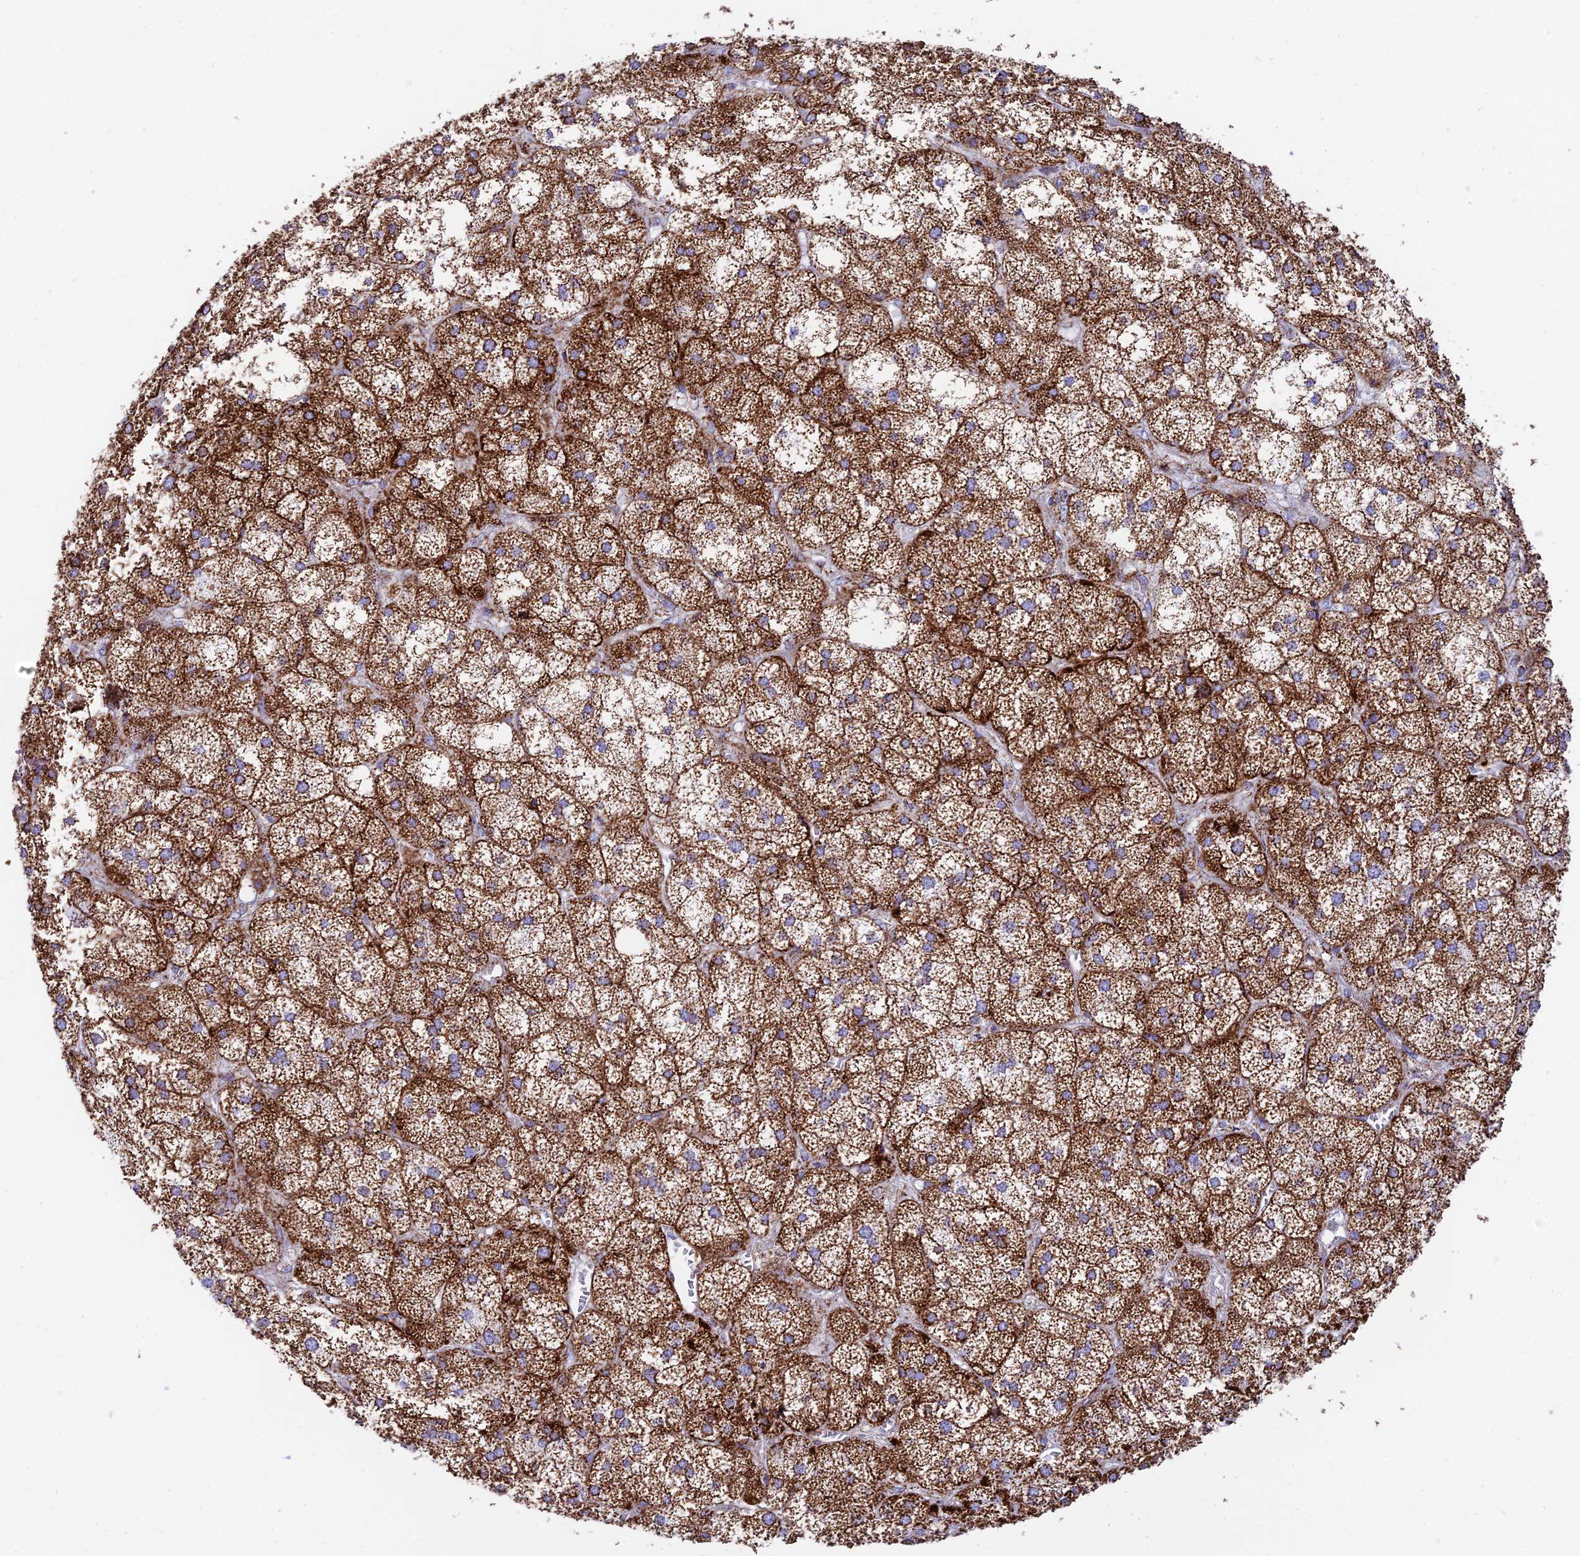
{"staining": {"intensity": "strong", "quantity": ">75%", "location": "cytoplasmic/membranous"}, "tissue": "adrenal gland", "cell_type": "Glandular cells", "image_type": "normal", "snomed": [{"axis": "morphology", "description": "Normal tissue, NOS"}, {"axis": "topography", "description": "Adrenal gland"}], "caption": "A photomicrograph showing strong cytoplasmic/membranous positivity in approximately >75% of glandular cells in unremarkable adrenal gland, as visualized by brown immunohistochemical staining.", "gene": "CHCHD3", "patient": {"sex": "female", "age": 61}}